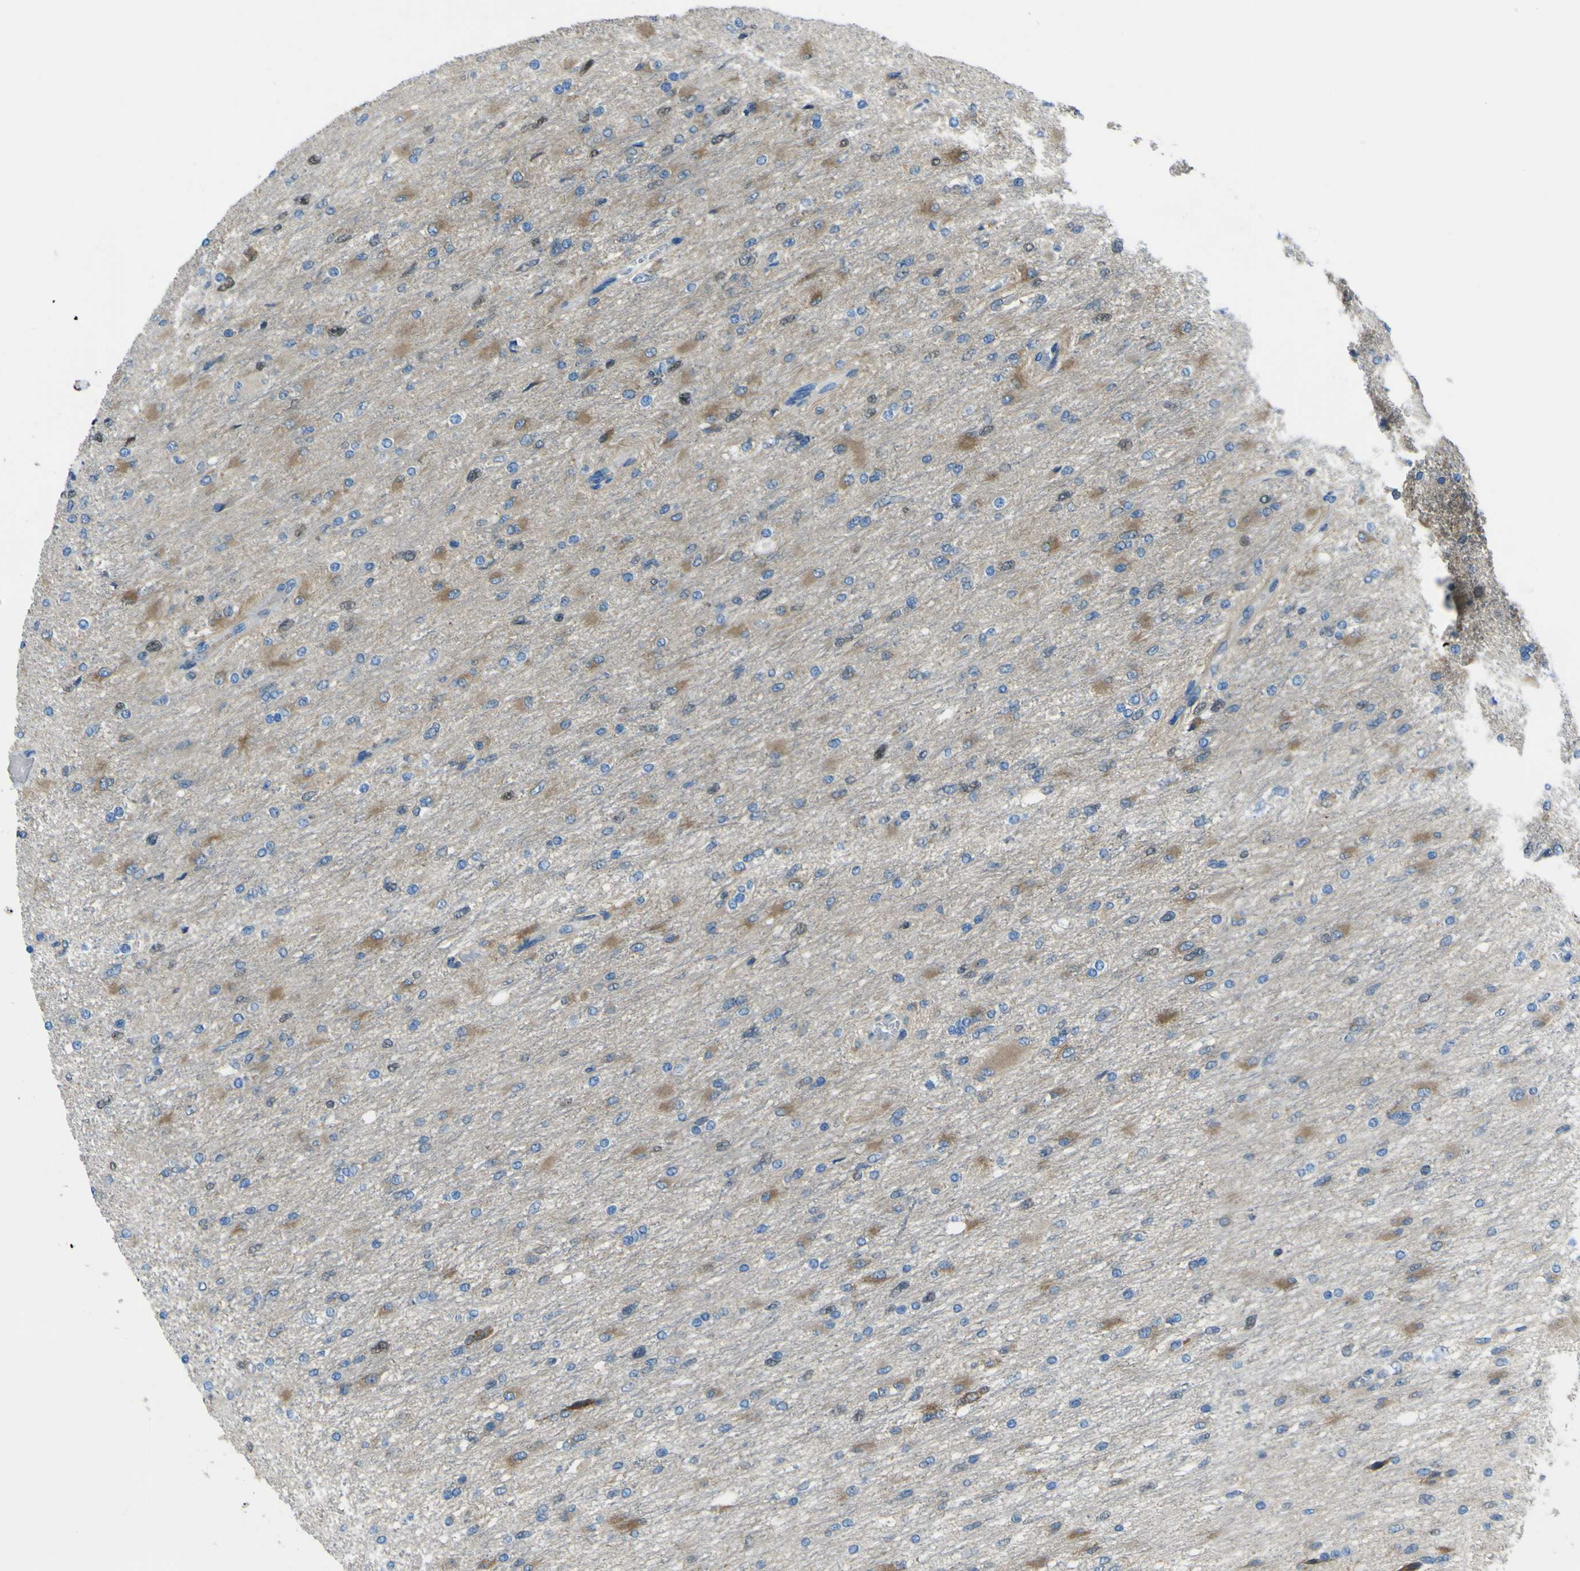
{"staining": {"intensity": "moderate", "quantity": "25%-75%", "location": "cytoplasmic/membranous"}, "tissue": "glioma", "cell_type": "Tumor cells", "image_type": "cancer", "snomed": [{"axis": "morphology", "description": "Glioma, malignant, High grade"}, {"axis": "topography", "description": "Cerebral cortex"}], "caption": "Malignant glioma (high-grade) tissue shows moderate cytoplasmic/membranous staining in about 25%-75% of tumor cells", "gene": "STIM1", "patient": {"sex": "female", "age": 36}}